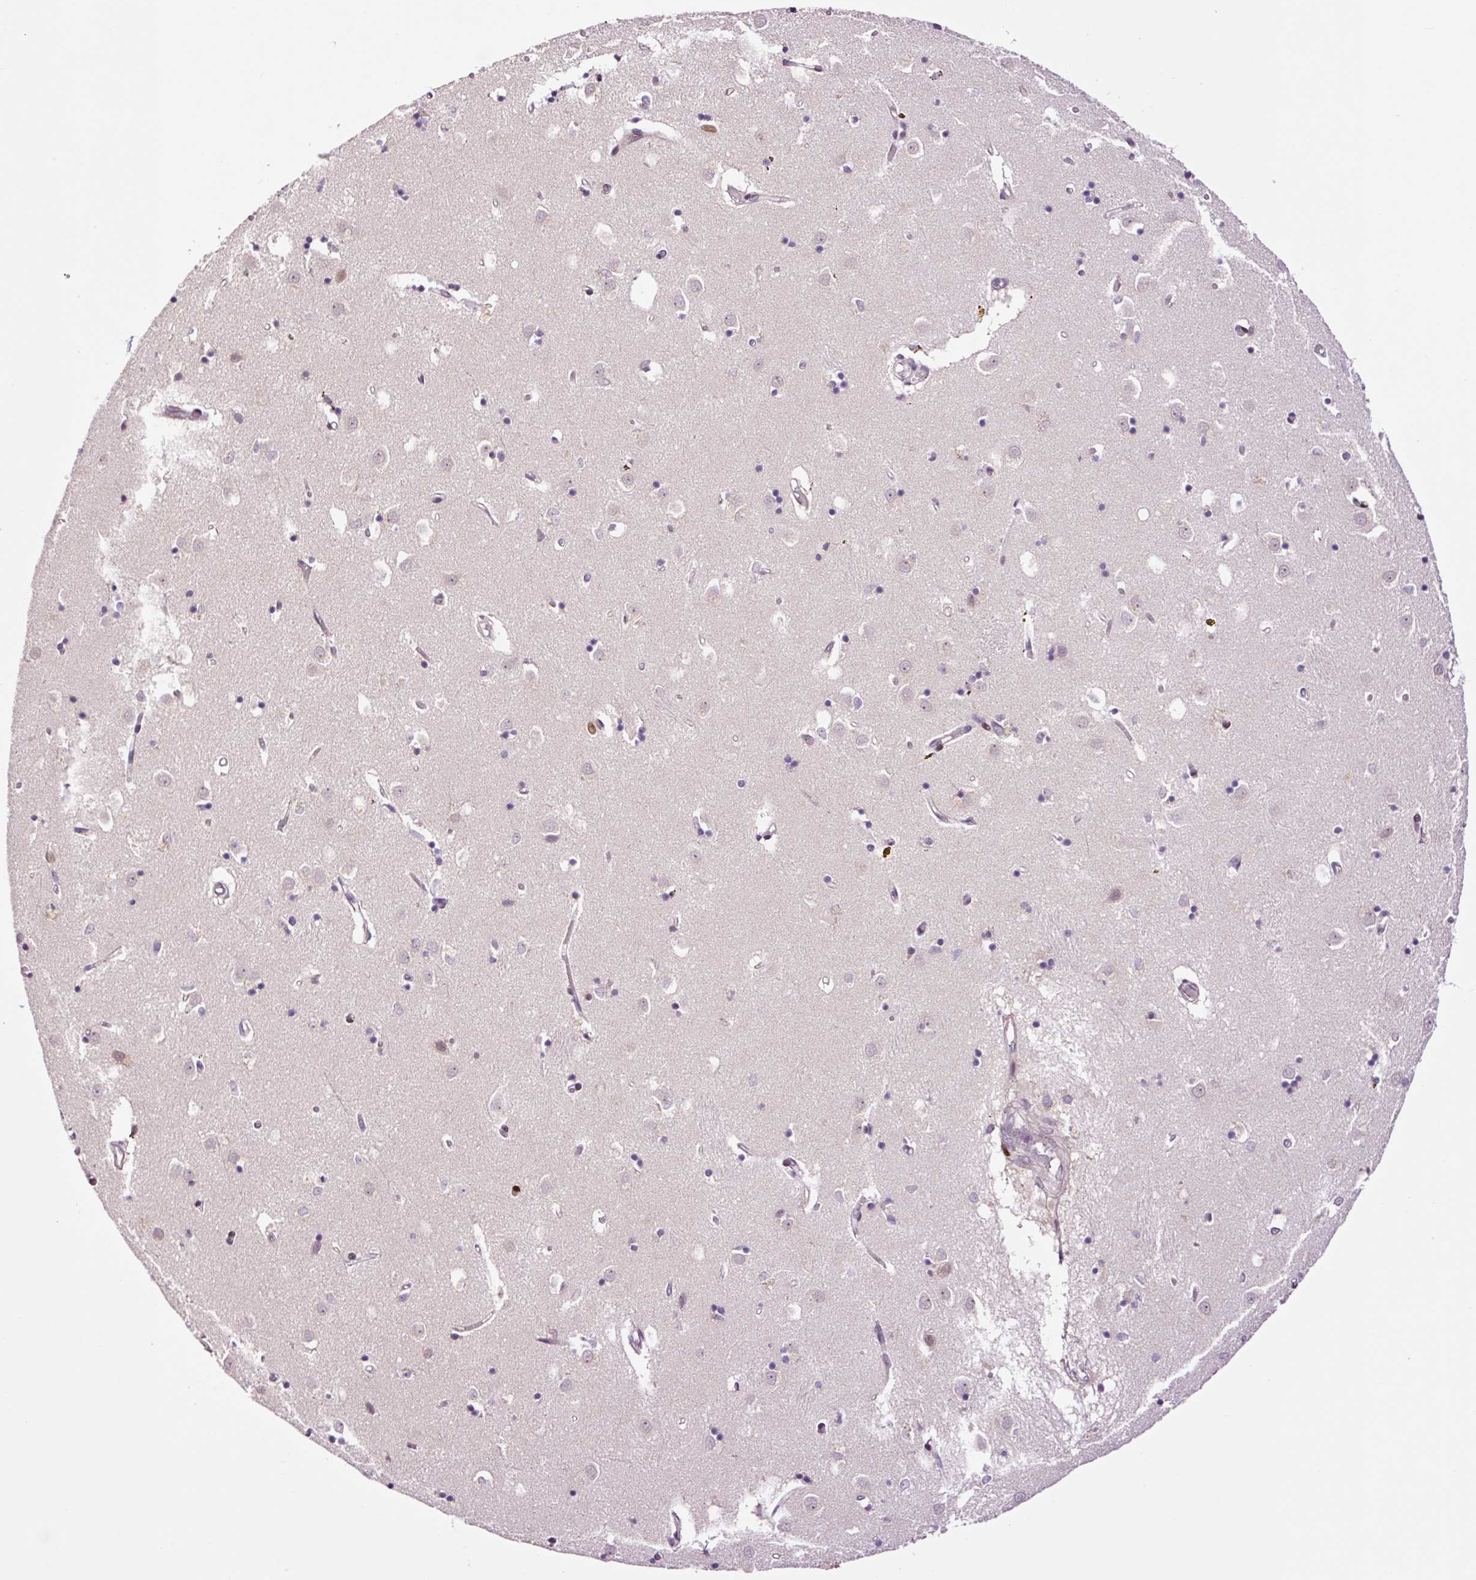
{"staining": {"intensity": "negative", "quantity": "none", "location": "none"}, "tissue": "caudate", "cell_type": "Glial cells", "image_type": "normal", "snomed": [{"axis": "morphology", "description": "Normal tissue, NOS"}, {"axis": "topography", "description": "Lateral ventricle wall"}], "caption": "A high-resolution image shows IHC staining of unremarkable caudate, which shows no significant staining in glial cells.", "gene": "DPPA4", "patient": {"sex": "male", "age": 70}}